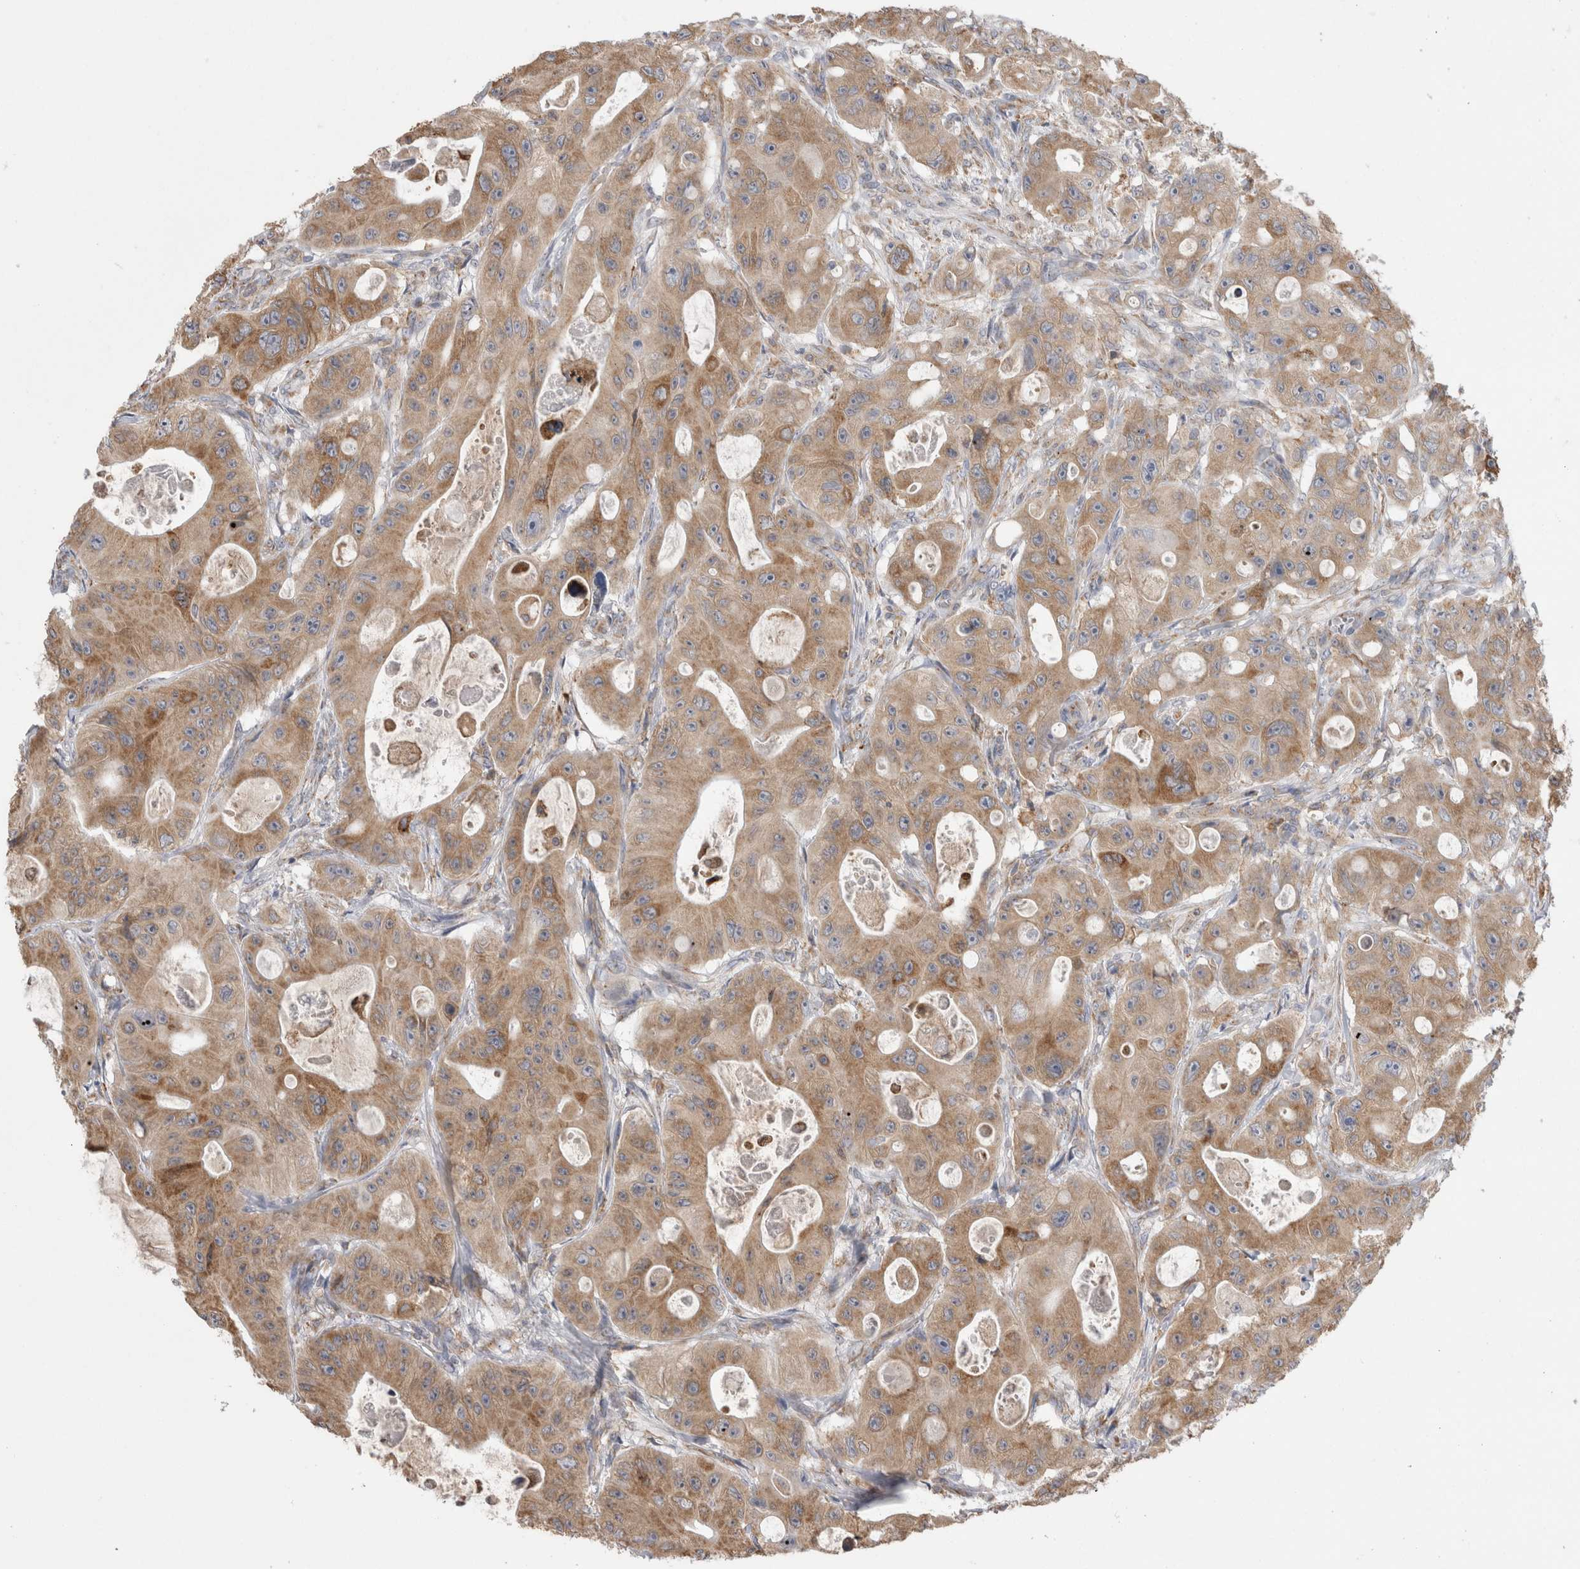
{"staining": {"intensity": "moderate", "quantity": ">75%", "location": "cytoplasmic/membranous"}, "tissue": "colorectal cancer", "cell_type": "Tumor cells", "image_type": "cancer", "snomed": [{"axis": "morphology", "description": "Adenocarcinoma, NOS"}, {"axis": "topography", "description": "Colon"}], "caption": "Adenocarcinoma (colorectal) stained for a protein (brown) reveals moderate cytoplasmic/membranous positive staining in approximately >75% of tumor cells.", "gene": "ZNF341", "patient": {"sex": "female", "age": 46}}